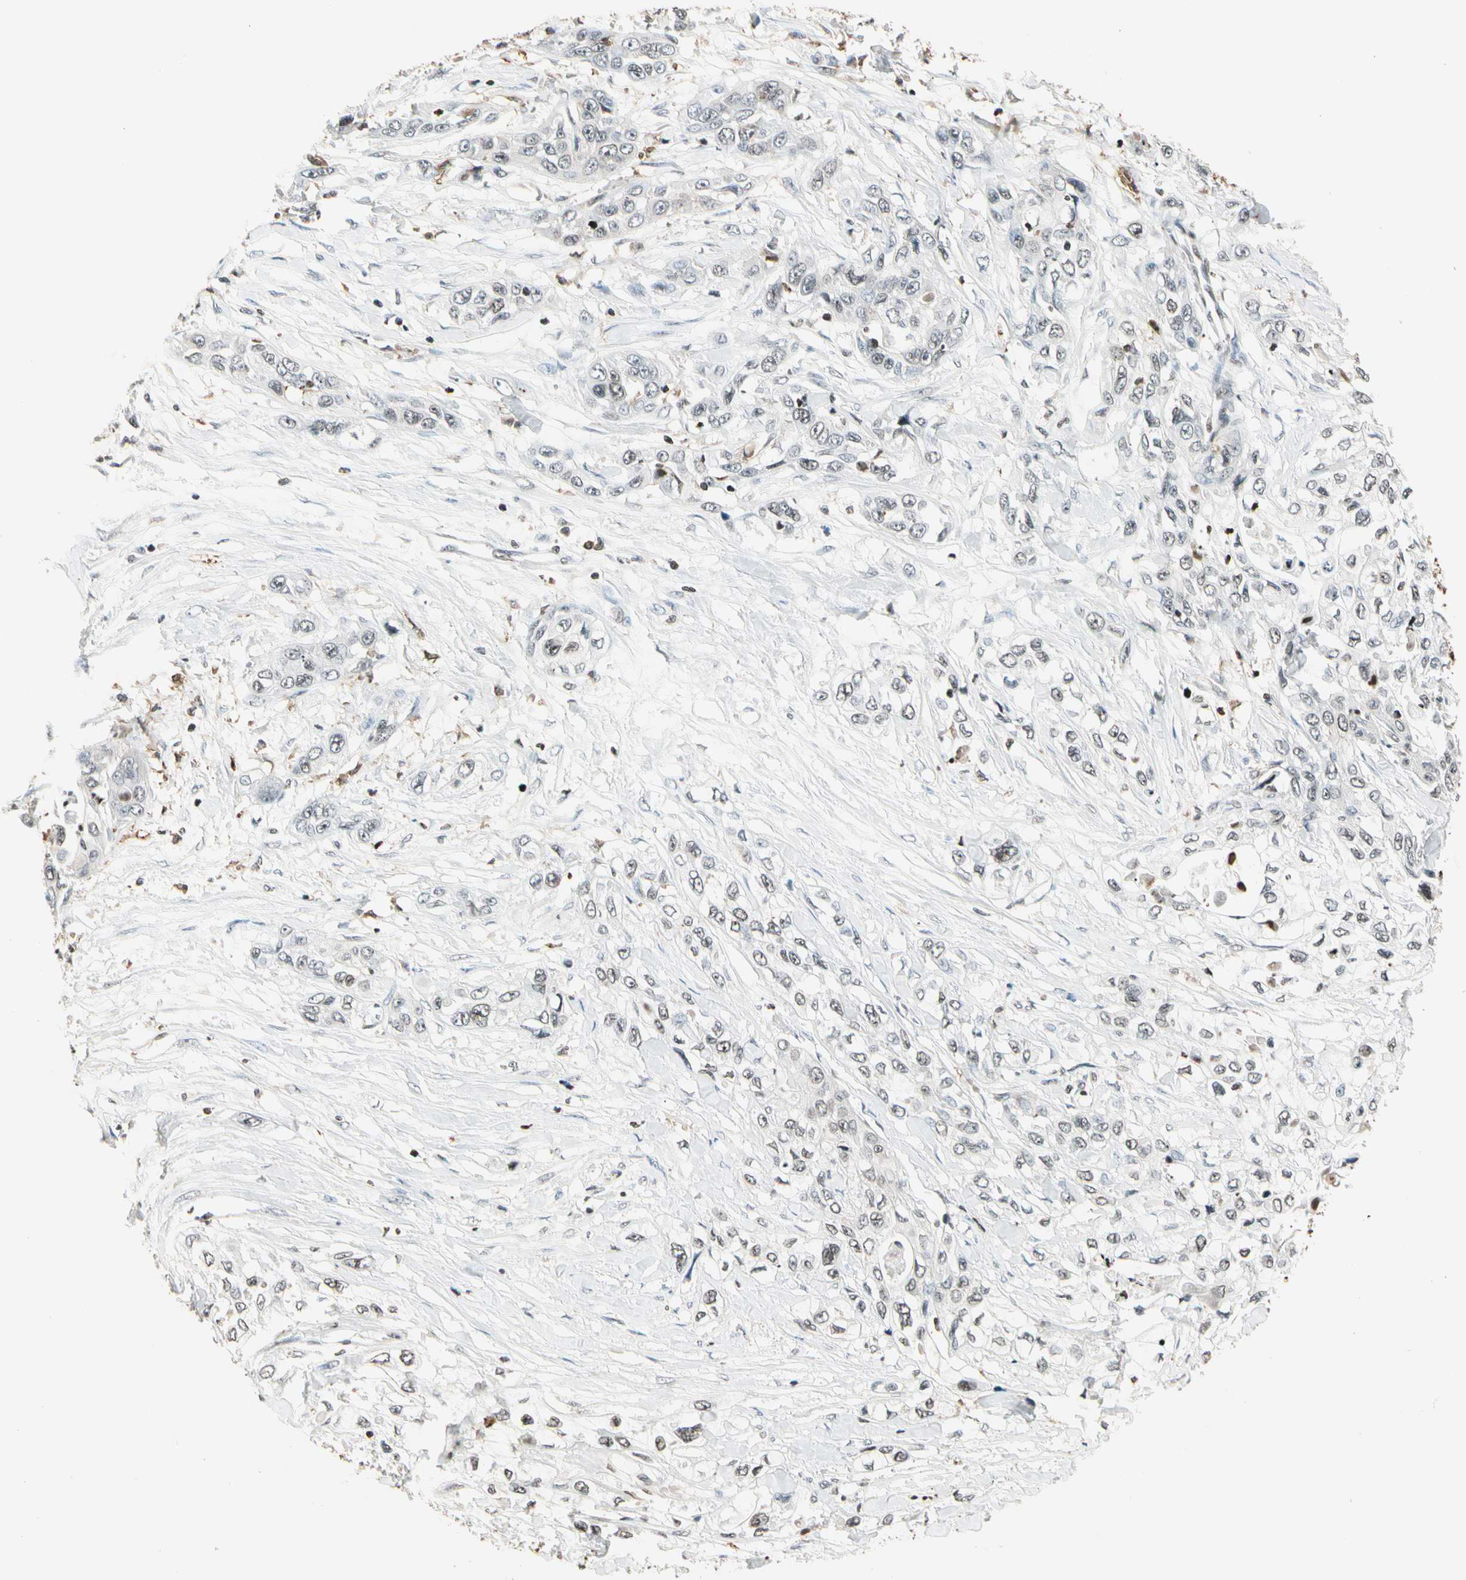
{"staining": {"intensity": "weak", "quantity": "<25%", "location": "nuclear"}, "tissue": "pancreatic cancer", "cell_type": "Tumor cells", "image_type": "cancer", "snomed": [{"axis": "morphology", "description": "Adenocarcinoma, NOS"}, {"axis": "topography", "description": "Pancreas"}], "caption": "Protein analysis of adenocarcinoma (pancreatic) exhibits no significant staining in tumor cells.", "gene": "FER", "patient": {"sex": "female", "age": 70}}